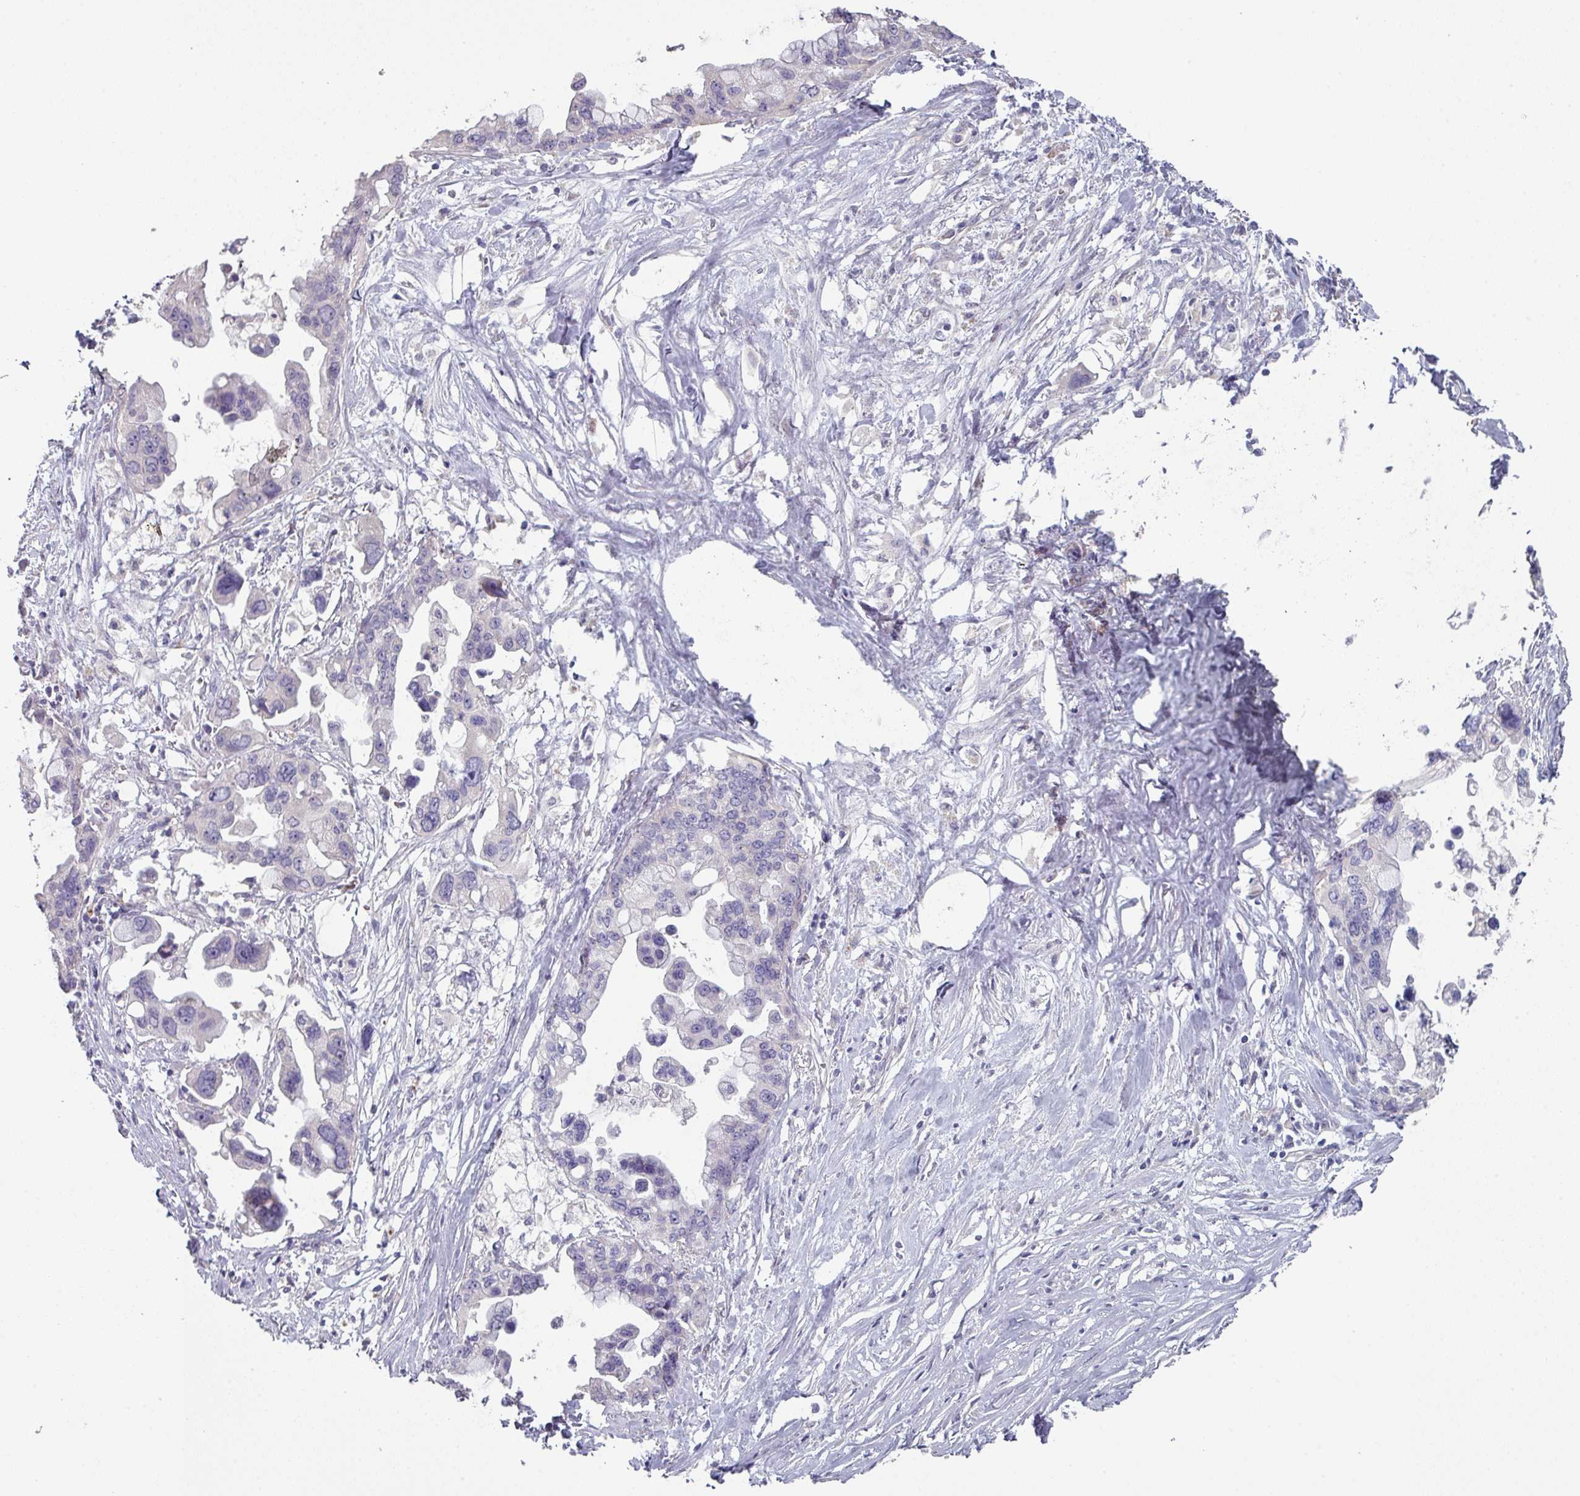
{"staining": {"intensity": "negative", "quantity": "none", "location": "none"}, "tissue": "pancreatic cancer", "cell_type": "Tumor cells", "image_type": "cancer", "snomed": [{"axis": "morphology", "description": "Adenocarcinoma, NOS"}, {"axis": "topography", "description": "Pancreas"}], "caption": "Micrograph shows no protein expression in tumor cells of adenocarcinoma (pancreatic) tissue.", "gene": "PRAMEF8", "patient": {"sex": "female", "age": 83}}